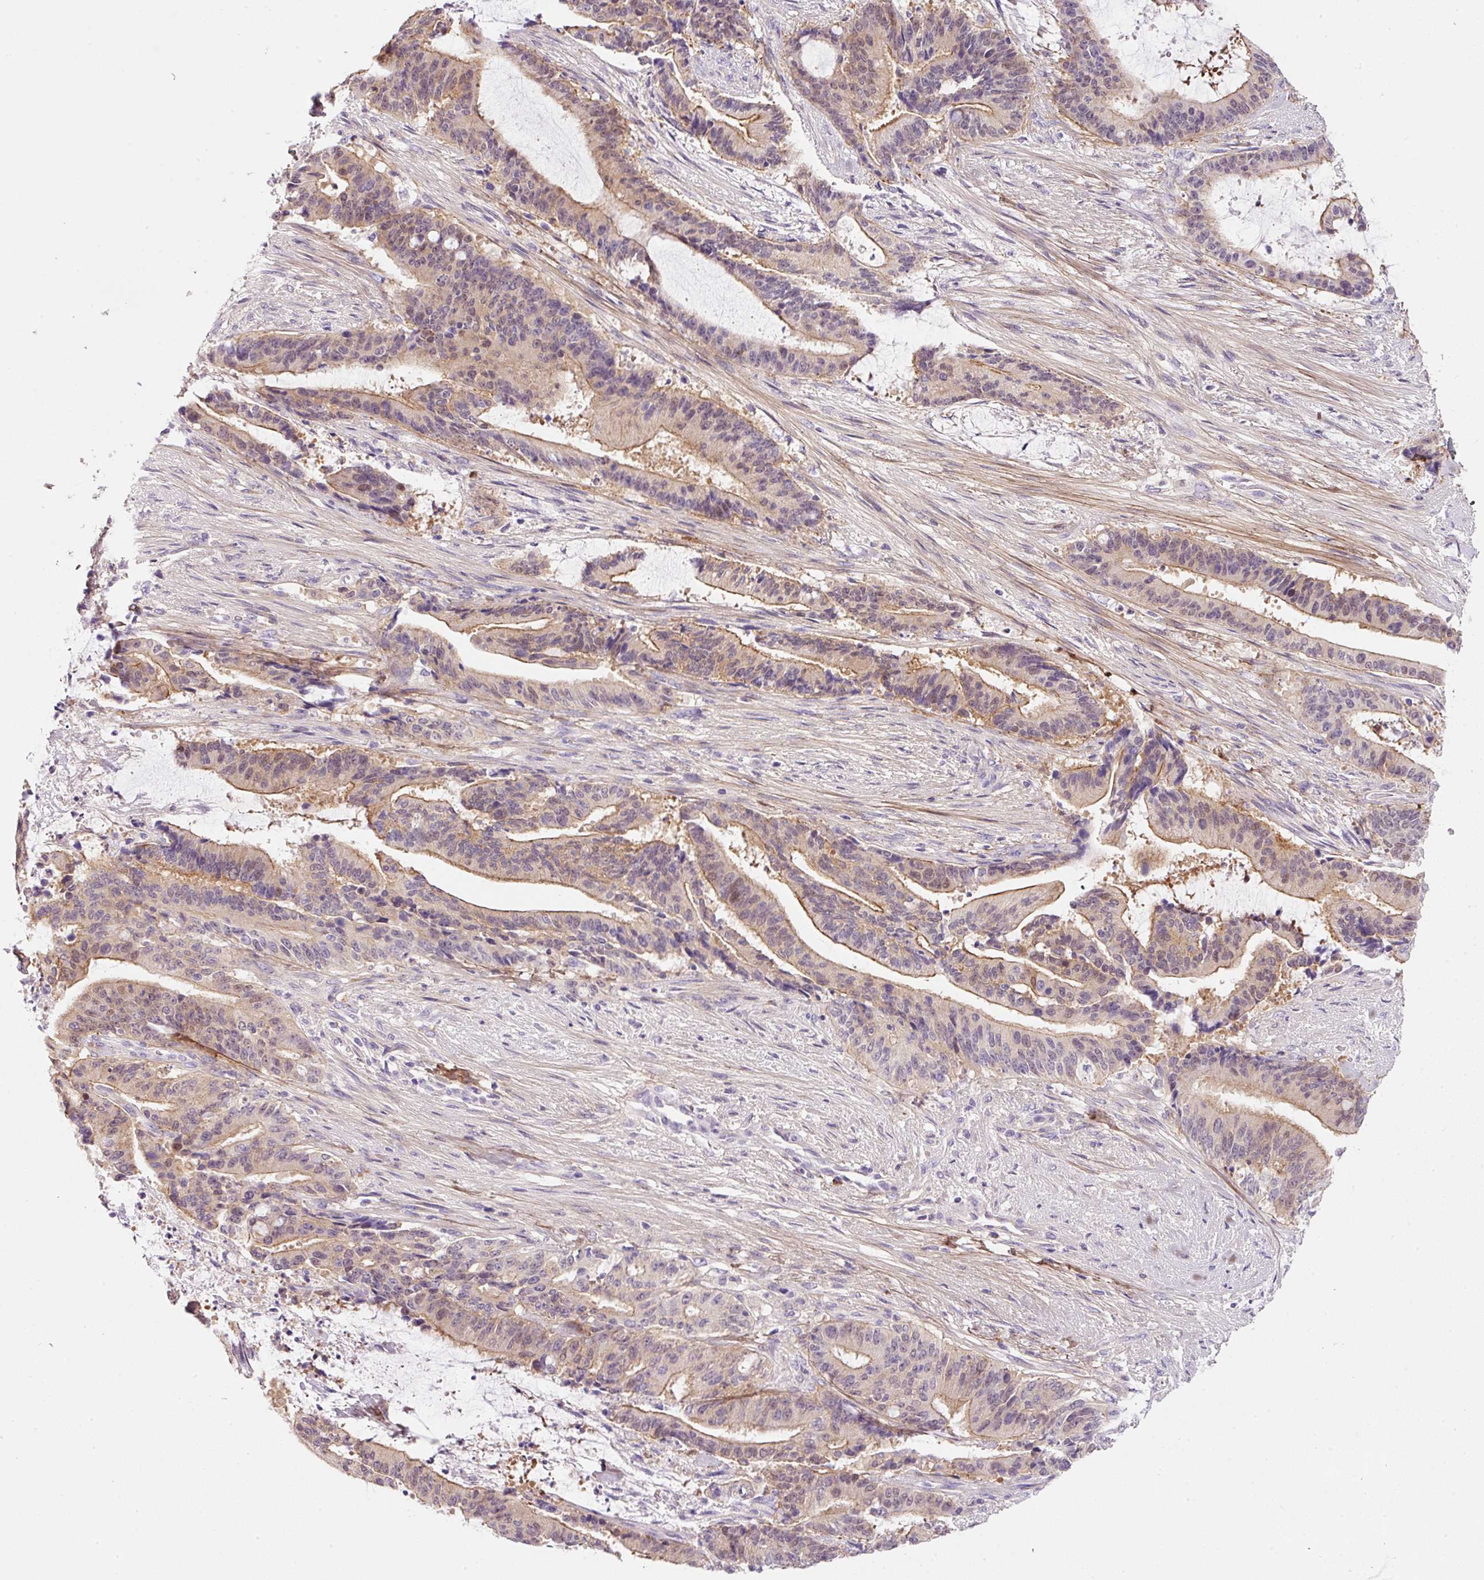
{"staining": {"intensity": "moderate", "quantity": "25%-75%", "location": "cytoplasmic/membranous"}, "tissue": "liver cancer", "cell_type": "Tumor cells", "image_type": "cancer", "snomed": [{"axis": "morphology", "description": "Normal tissue, NOS"}, {"axis": "morphology", "description": "Cholangiocarcinoma"}, {"axis": "topography", "description": "Liver"}, {"axis": "topography", "description": "Peripheral nerve tissue"}], "caption": "Immunohistochemistry (IHC) histopathology image of liver cancer (cholangiocarcinoma) stained for a protein (brown), which exhibits medium levels of moderate cytoplasmic/membranous staining in approximately 25%-75% of tumor cells.", "gene": "SOS2", "patient": {"sex": "female", "age": 73}}